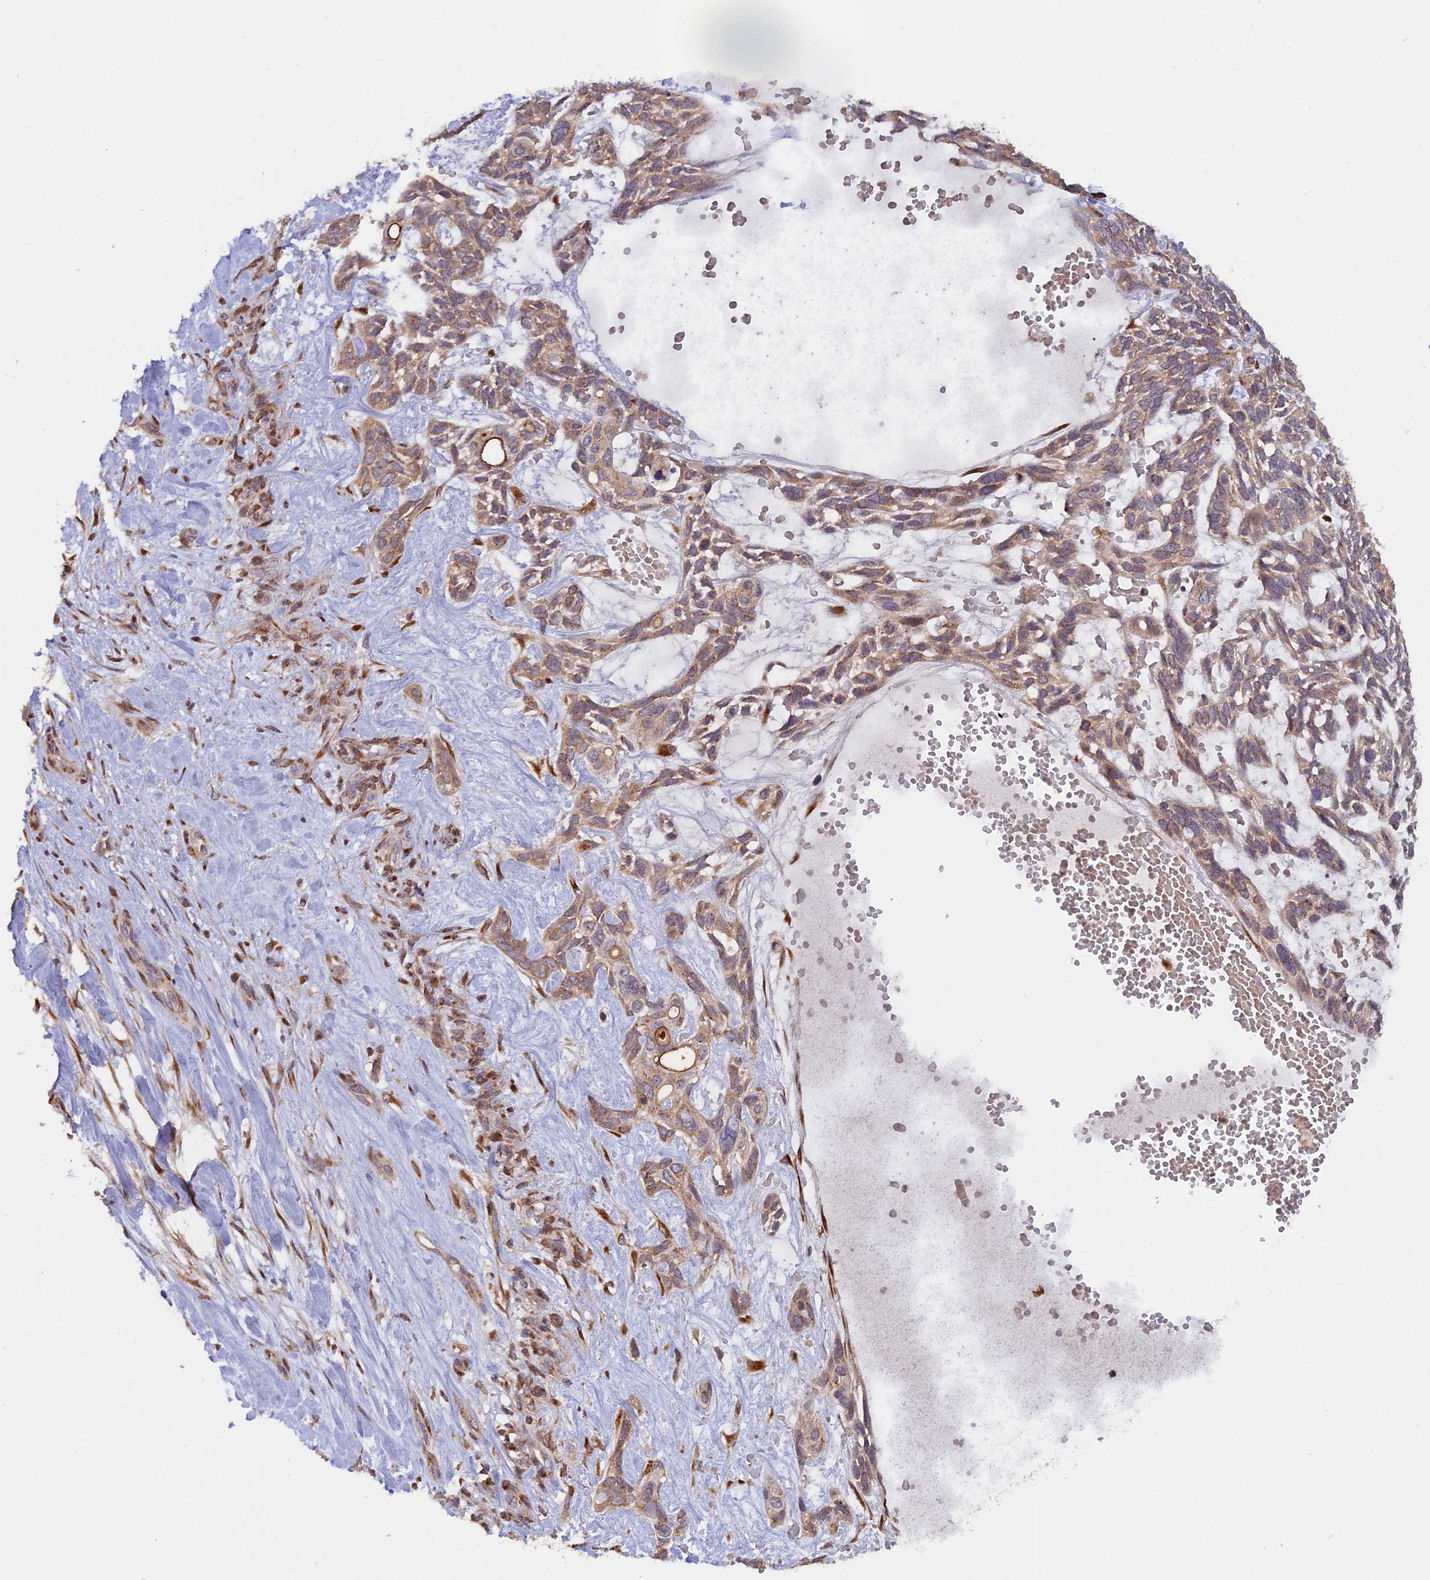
{"staining": {"intensity": "moderate", "quantity": "25%-75%", "location": "cytoplasmic/membranous"}, "tissue": "skin cancer", "cell_type": "Tumor cells", "image_type": "cancer", "snomed": [{"axis": "morphology", "description": "Basal cell carcinoma"}, {"axis": "topography", "description": "Skin"}], "caption": "Protein staining of skin basal cell carcinoma tissue shows moderate cytoplasmic/membranous positivity in approximately 25%-75% of tumor cells. The protein of interest is shown in brown color, while the nuclei are stained blue.", "gene": "SNX17", "patient": {"sex": "male", "age": 88}}